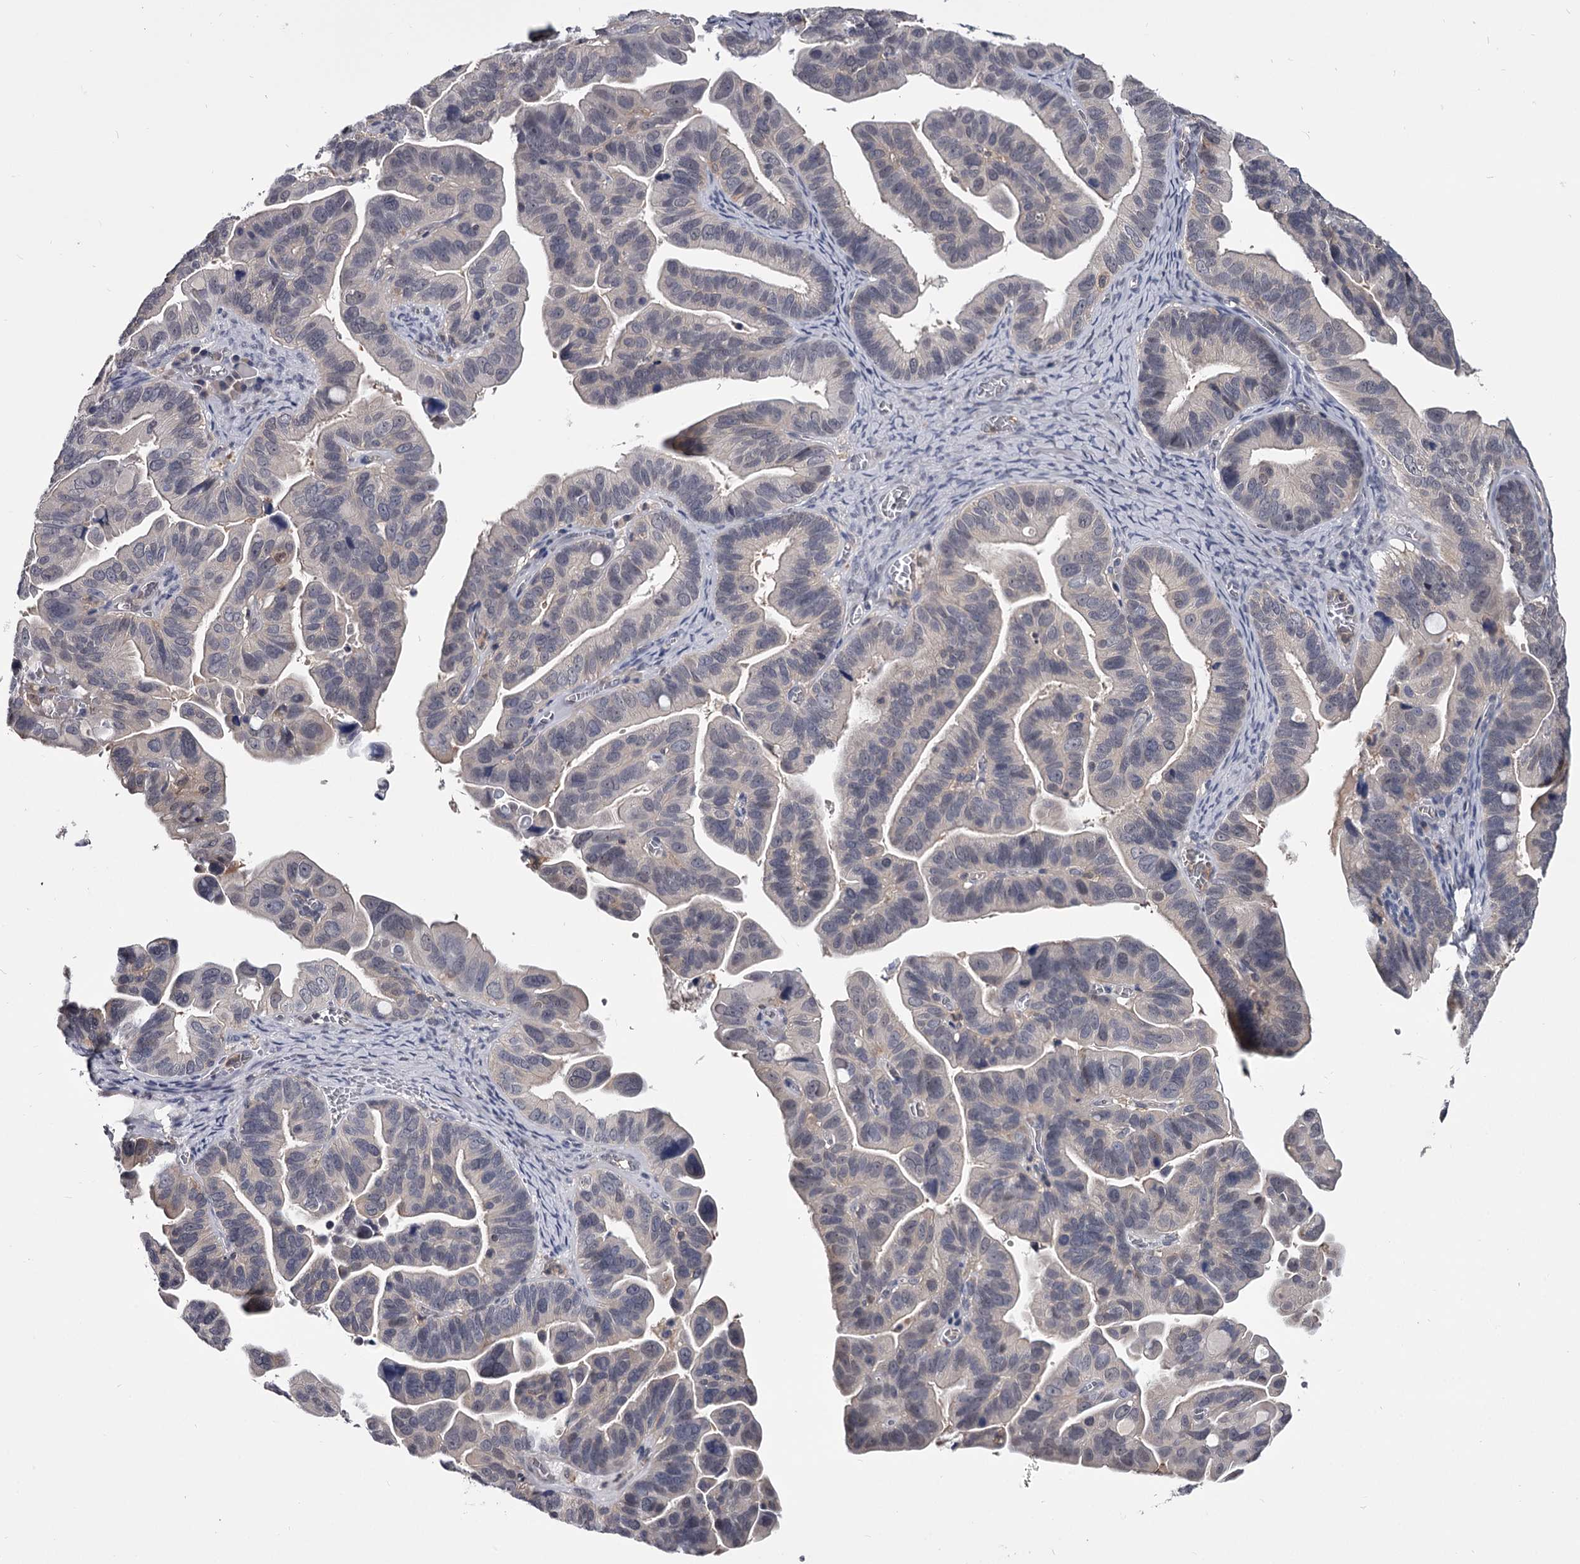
{"staining": {"intensity": "negative", "quantity": "none", "location": "none"}, "tissue": "ovarian cancer", "cell_type": "Tumor cells", "image_type": "cancer", "snomed": [{"axis": "morphology", "description": "Cystadenocarcinoma, serous, NOS"}, {"axis": "topography", "description": "Ovary"}], "caption": "Histopathology image shows no protein expression in tumor cells of ovarian cancer (serous cystadenocarcinoma) tissue.", "gene": "GSTO1", "patient": {"sex": "female", "age": 56}}